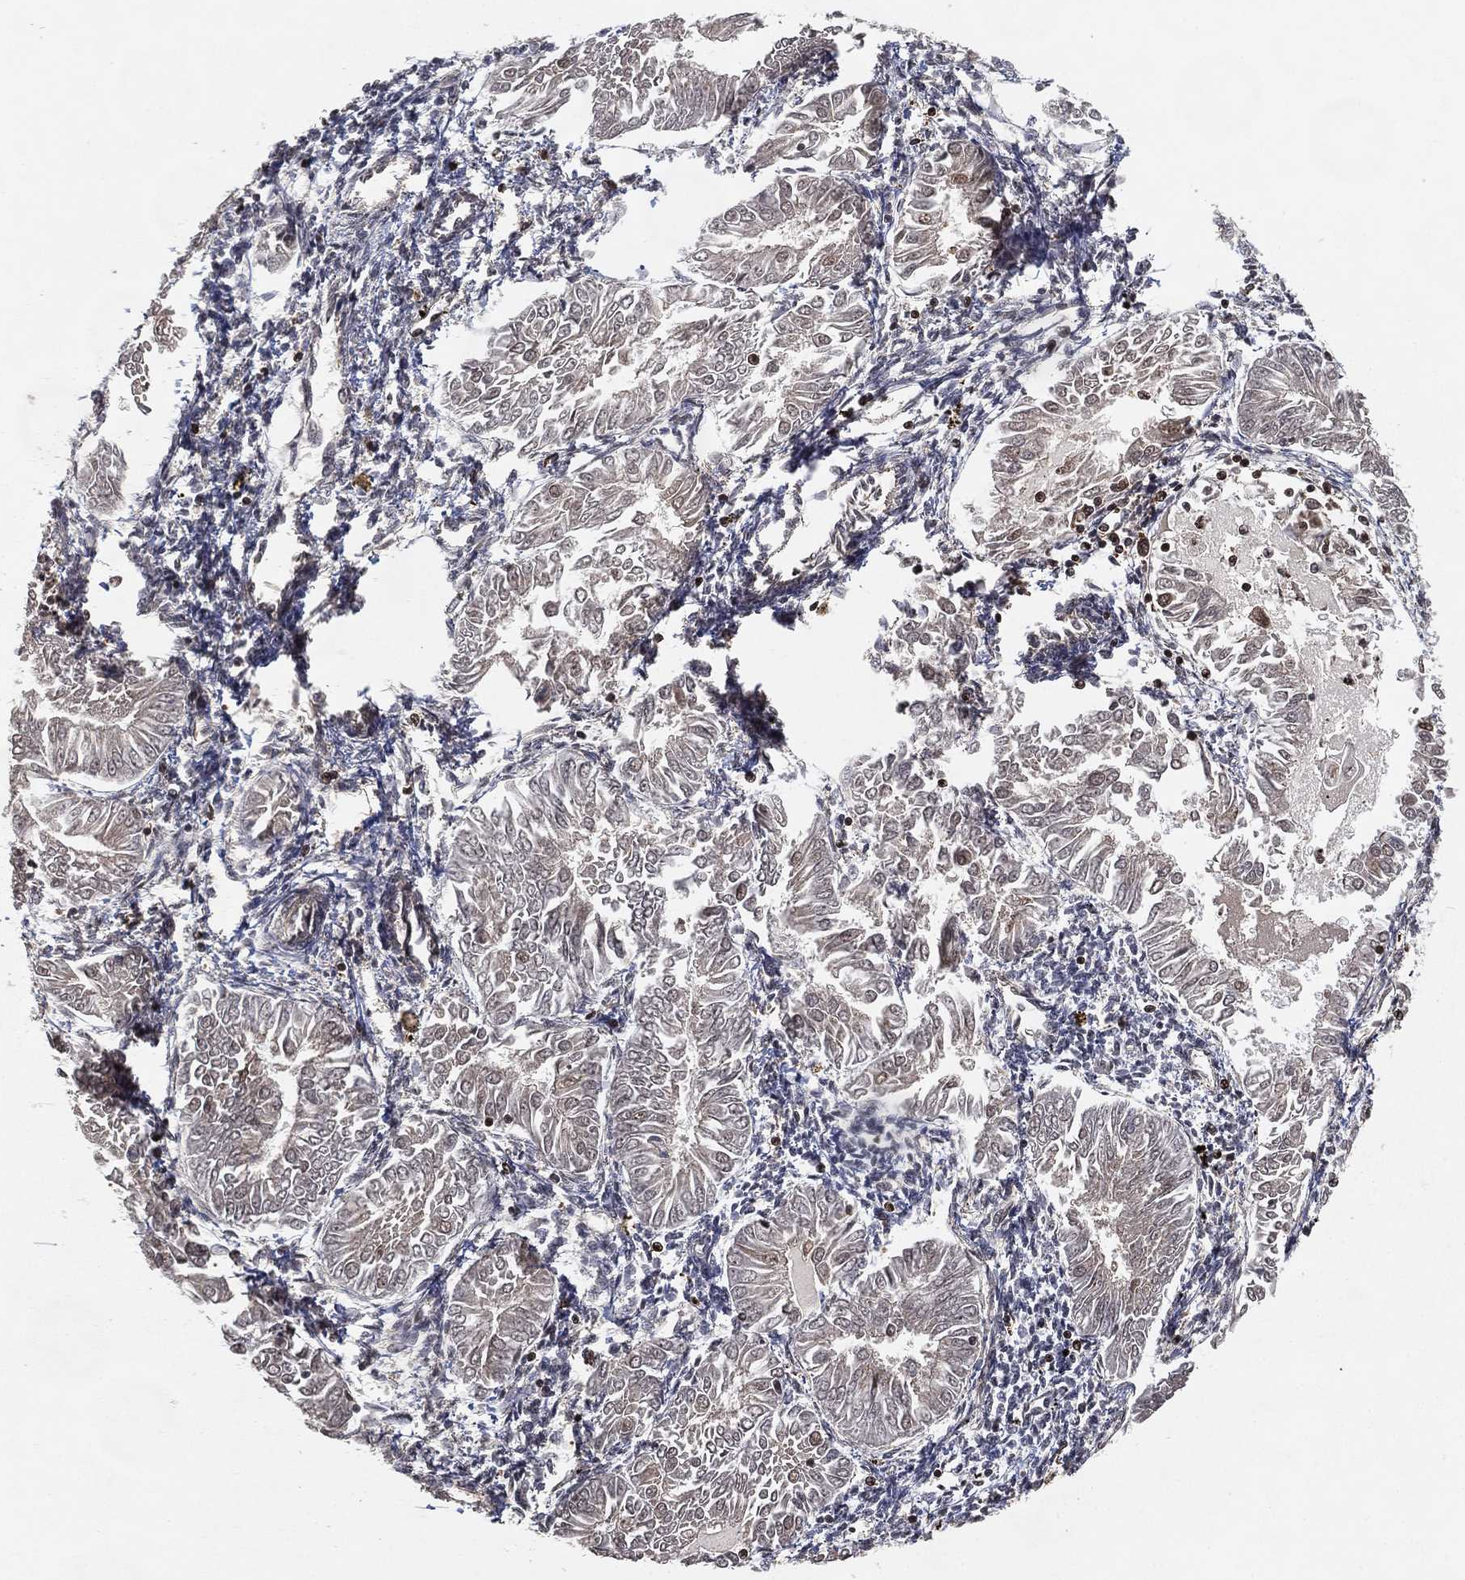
{"staining": {"intensity": "negative", "quantity": "none", "location": "none"}, "tissue": "endometrial cancer", "cell_type": "Tumor cells", "image_type": "cancer", "snomed": [{"axis": "morphology", "description": "Adenocarcinoma, NOS"}, {"axis": "topography", "description": "Endometrium"}], "caption": "Tumor cells show no significant staining in endometrial cancer.", "gene": "WDR26", "patient": {"sex": "female", "age": 53}}